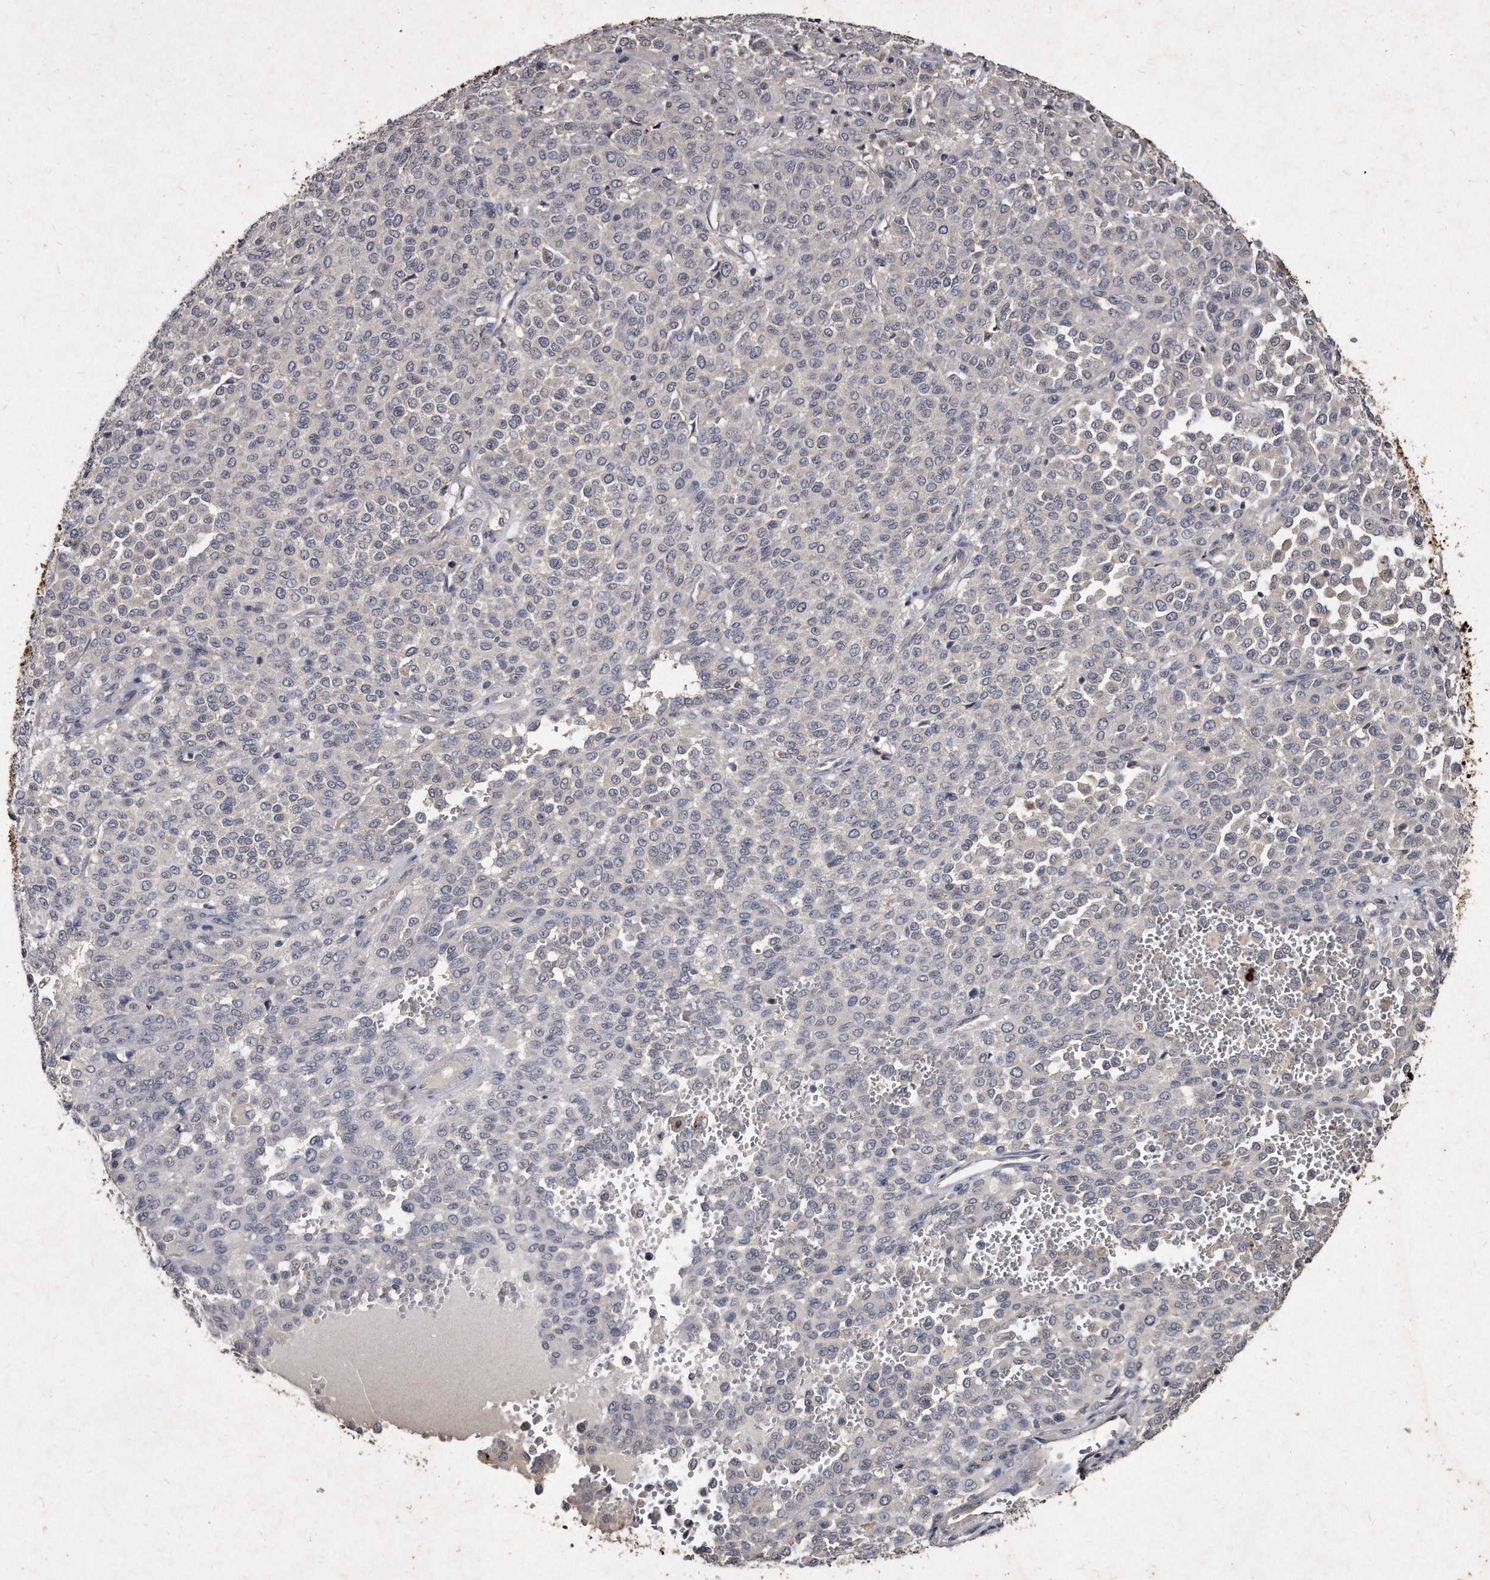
{"staining": {"intensity": "negative", "quantity": "none", "location": "none"}, "tissue": "melanoma", "cell_type": "Tumor cells", "image_type": "cancer", "snomed": [{"axis": "morphology", "description": "Malignant melanoma, Metastatic site"}, {"axis": "topography", "description": "Pancreas"}], "caption": "This micrograph is of malignant melanoma (metastatic site) stained with immunohistochemistry (IHC) to label a protein in brown with the nuclei are counter-stained blue. There is no staining in tumor cells.", "gene": "KLHDC3", "patient": {"sex": "female", "age": 30}}